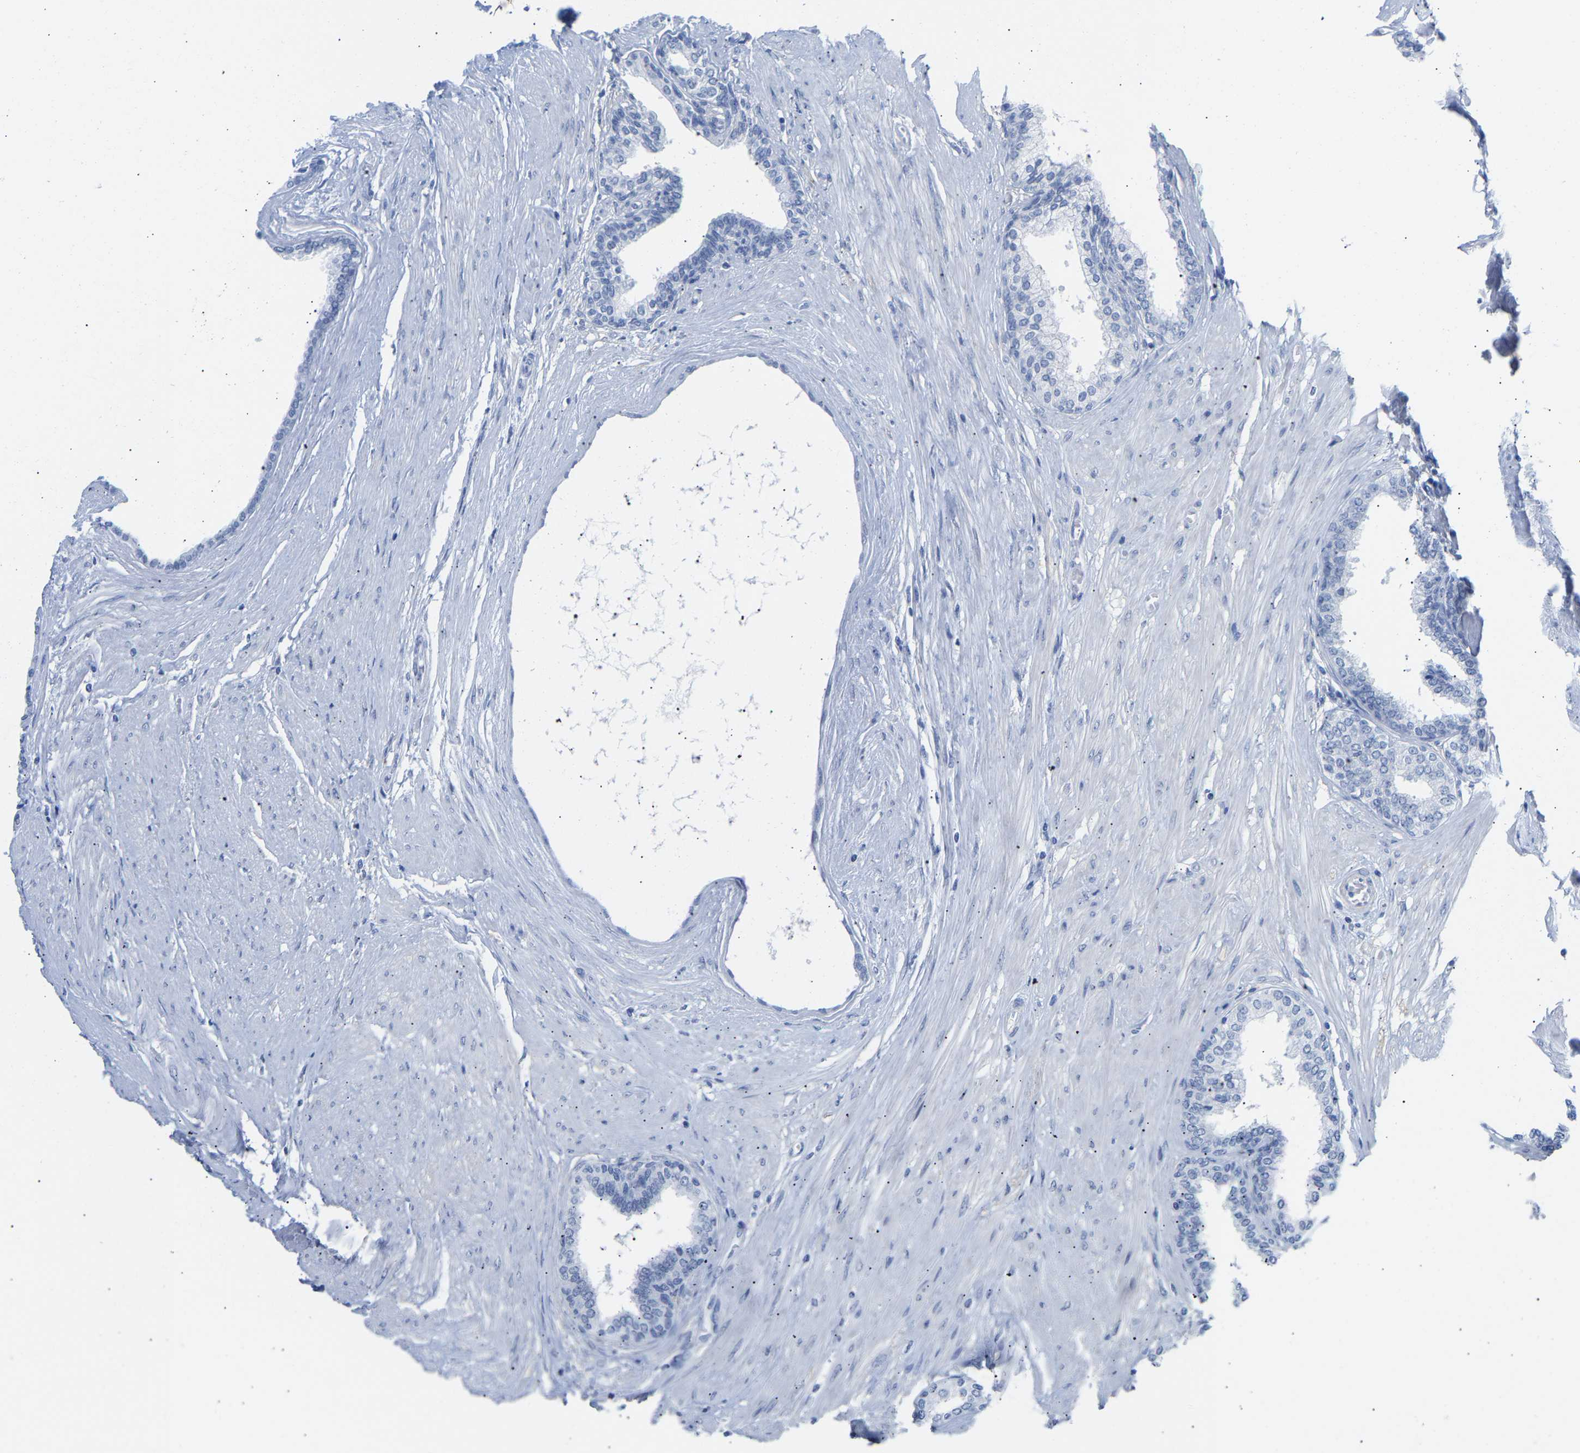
{"staining": {"intensity": "negative", "quantity": "none", "location": "none"}, "tissue": "prostate cancer", "cell_type": "Tumor cells", "image_type": "cancer", "snomed": [{"axis": "morphology", "description": "Adenocarcinoma, Low grade"}, {"axis": "topography", "description": "Prostate"}], "caption": "Protein analysis of prostate cancer (low-grade adenocarcinoma) reveals no significant expression in tumor cells.", "gene": "AMPH", "patient": {"sex": "male", "age": 57}}